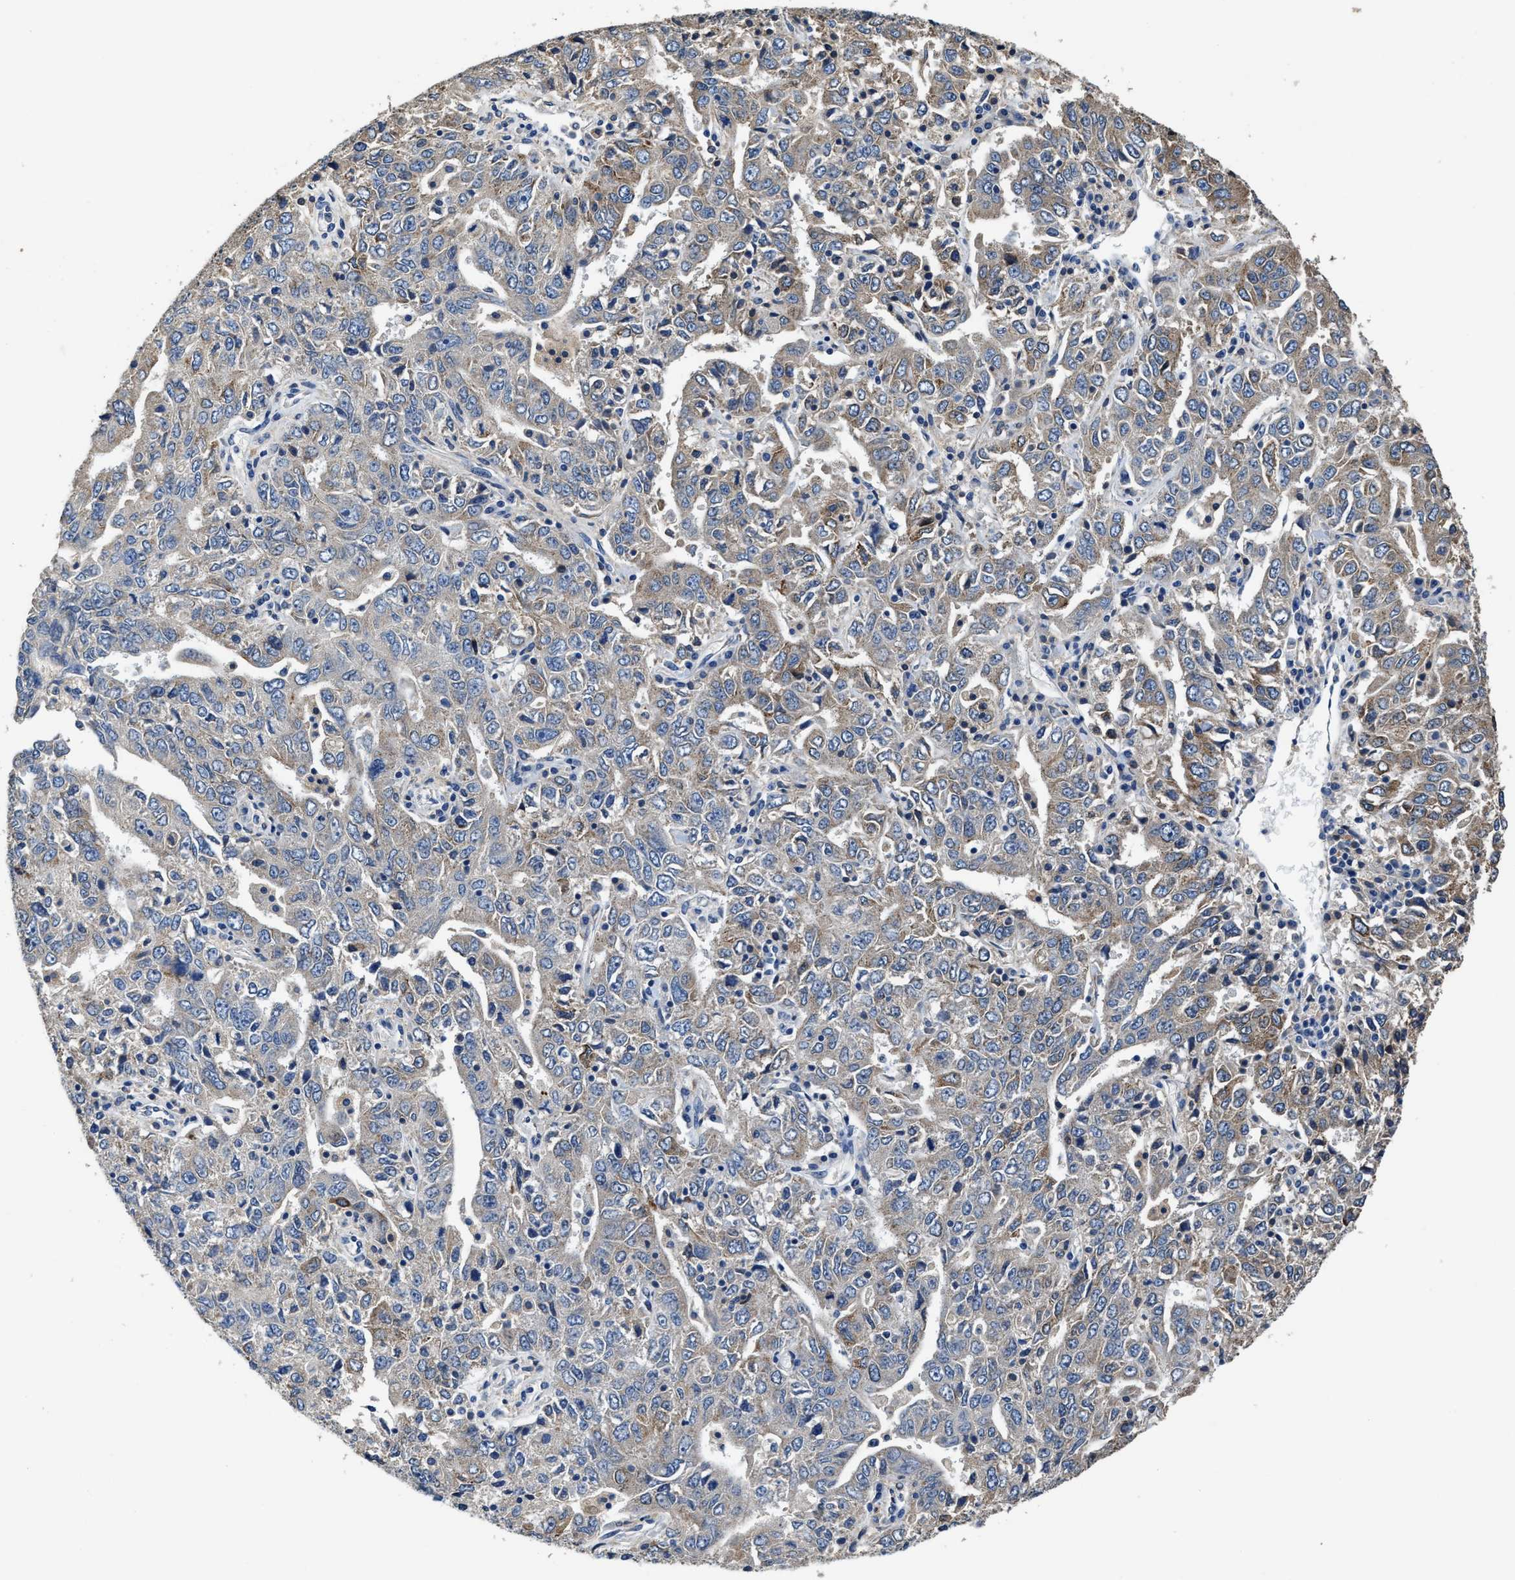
{"staining": {"intensity": "moderate", "quantity": "<25%", "location": "cytoplasmic/membranous"}, "tissue": "ovarian cancer", "cell_type": "Tumor cells", "image_type": "cancer", "snomed": [{"axis": "morphology", "description": "Carcinoma, endometroid"}, {"axis": "topography", "description": "Ovary"}], "caption": "Tumor cells exhibit moderate cytoplasmic/membranous expression in about <25% of cells in ovarian cancer (endometroid carcinoma).", "gene": "PEG10", "patient": {"sex": "female", "age": 62}}